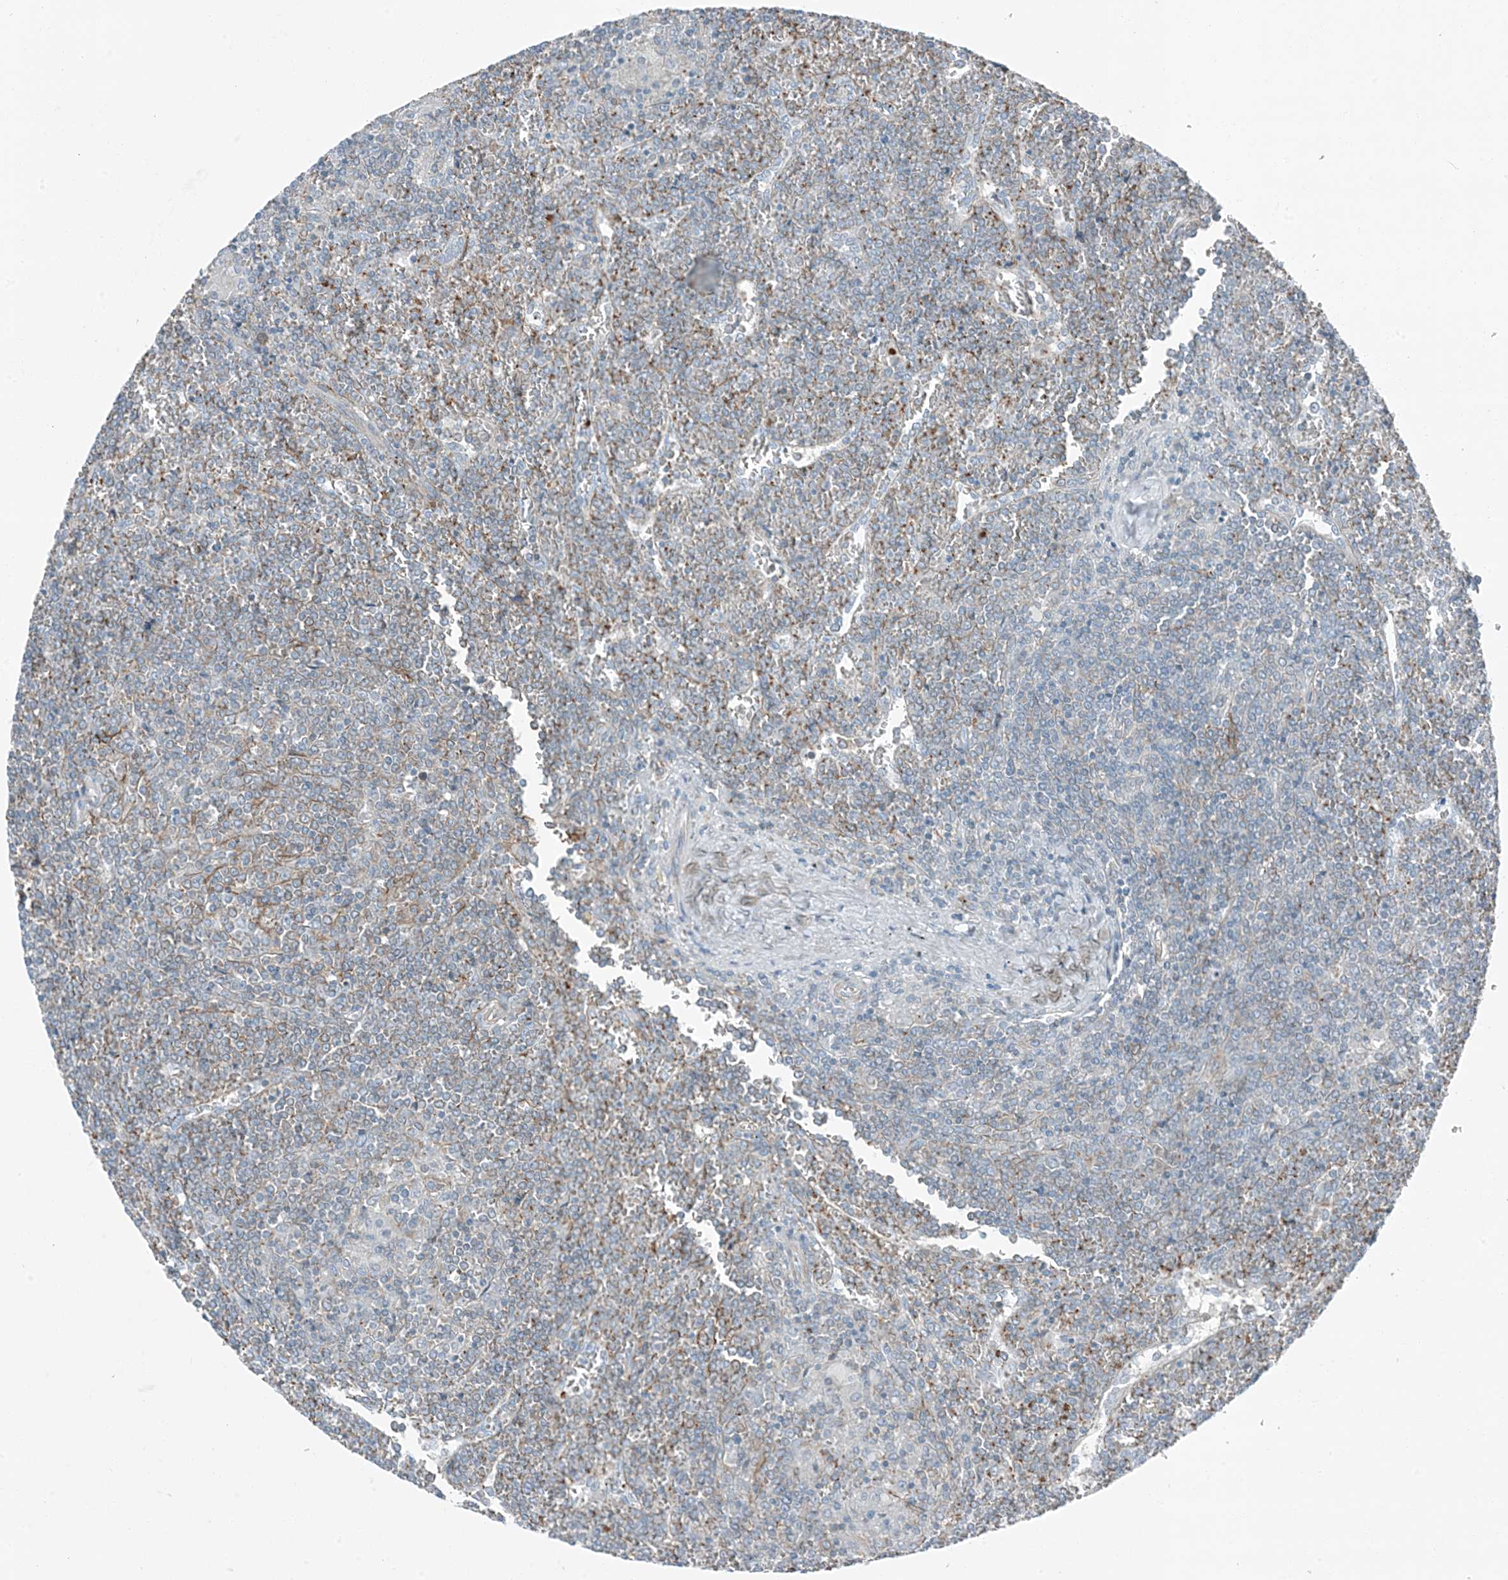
{"staining": {"intensity": "negative", "quantity": "none", "location": "none"}, "tissue": "lymphoma", "cell_type": "Tumor cells", "image_type": "cancer", "snomed": [{"axis": "morphology", "description": "Malignant lymphoma, non-Hodgkin's type, Low grade"}, {"axis": "topography", "description": "Spleen"}], "caption": "A photomicrograph of malignant lymphoma, non-Hodgkin's type (low-grade) stained for a protein demonstrates no brown staining in tumor cells.", "gene": "APOBEC3C", "patient": {"sex": "female", "age": 19}}